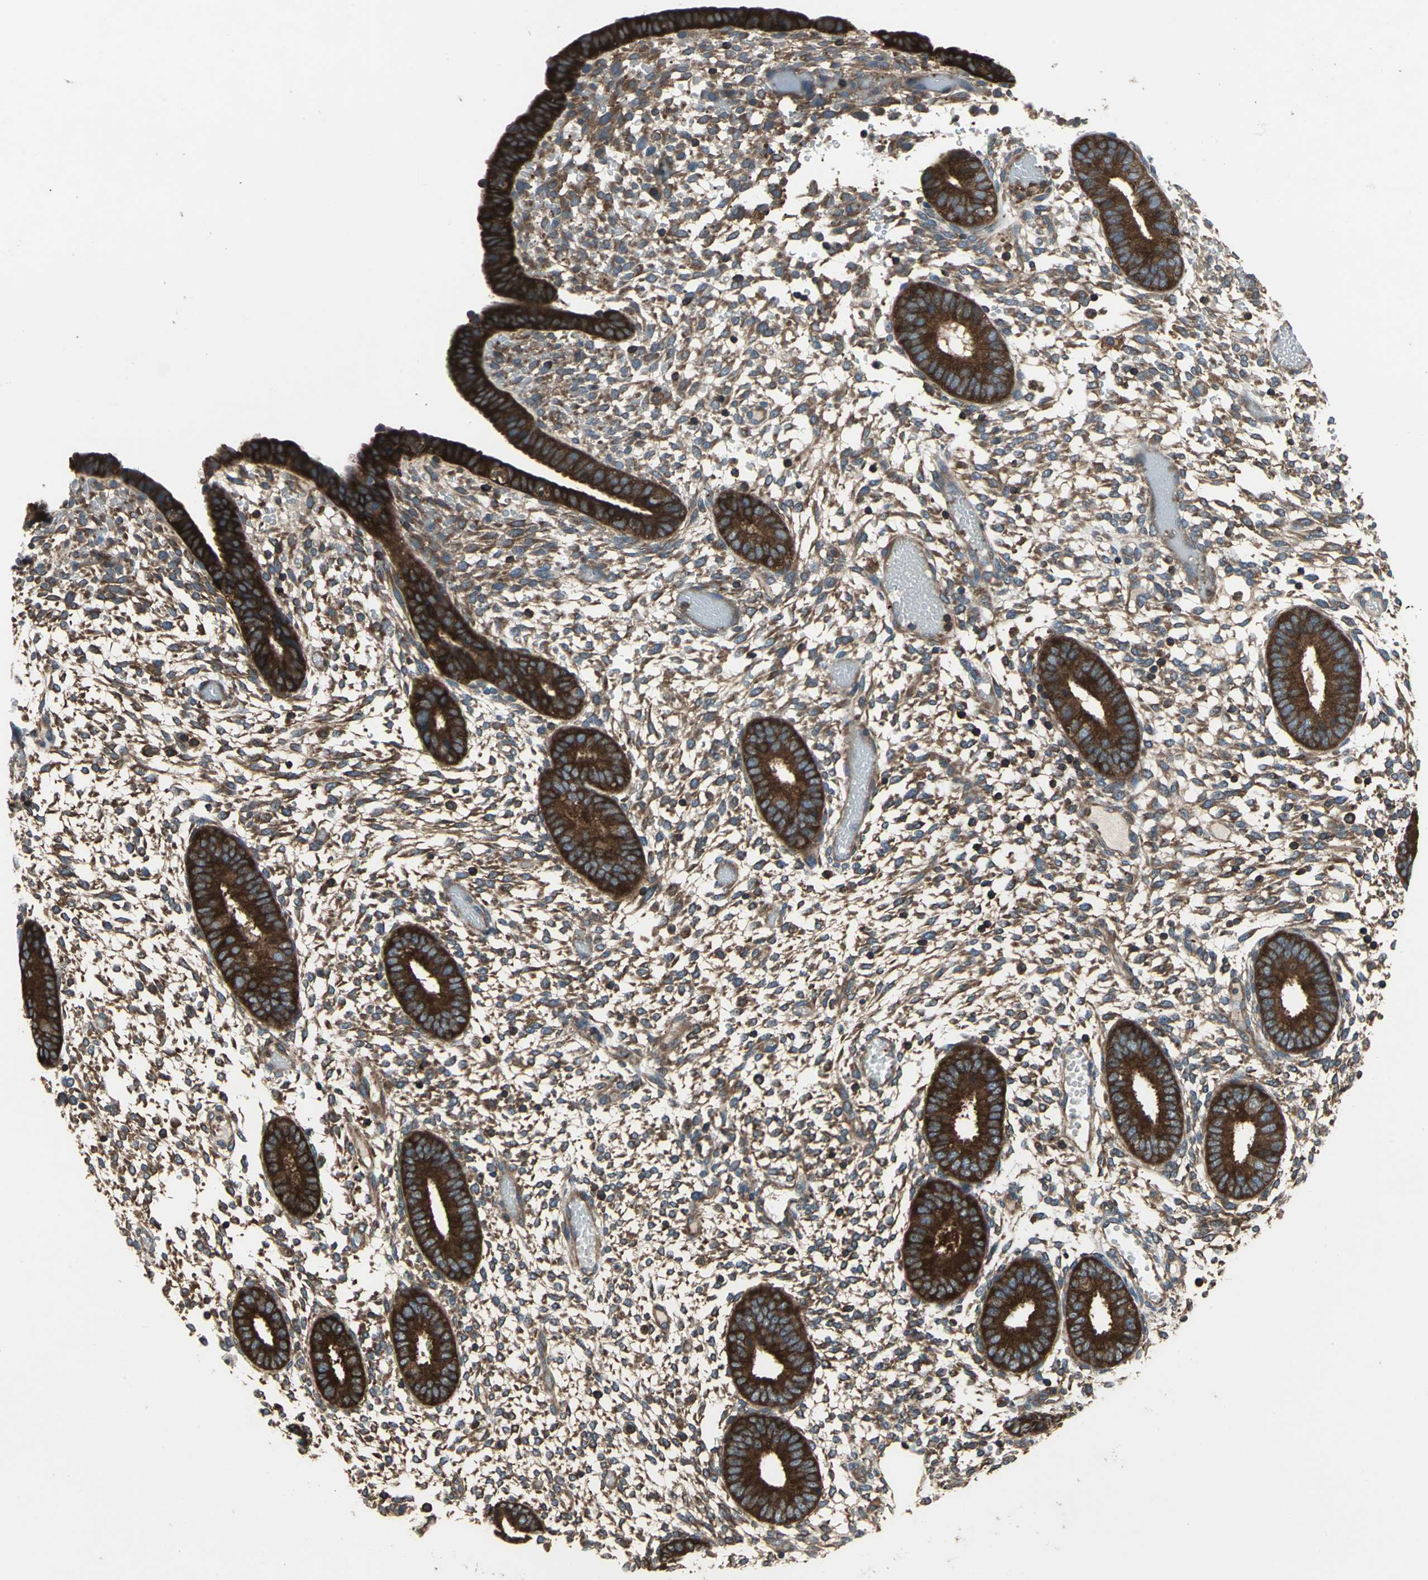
{"staining": {"intensity": "moderate", "quantity": ">75%", "location": "cytoplasmic/membranous"}, "tissue": "endometrium", "cell_type": "Cells in endometrial stroma", "image_type": "normal", "snomed": [{"axis": "morphology", "description": "Normal tissue, NOS"}, {"axis": "topography", "description": "Endometrium"}], "caption": "Immunohistochemical staining of benign human endometrium shows >75% levels of moderate cytoplasmic/membranous protein positivity in approximately >75% of cells in endometrial stroma.", "gene": "CAPN1", "patient": {"sex": "female", "age": 42}}